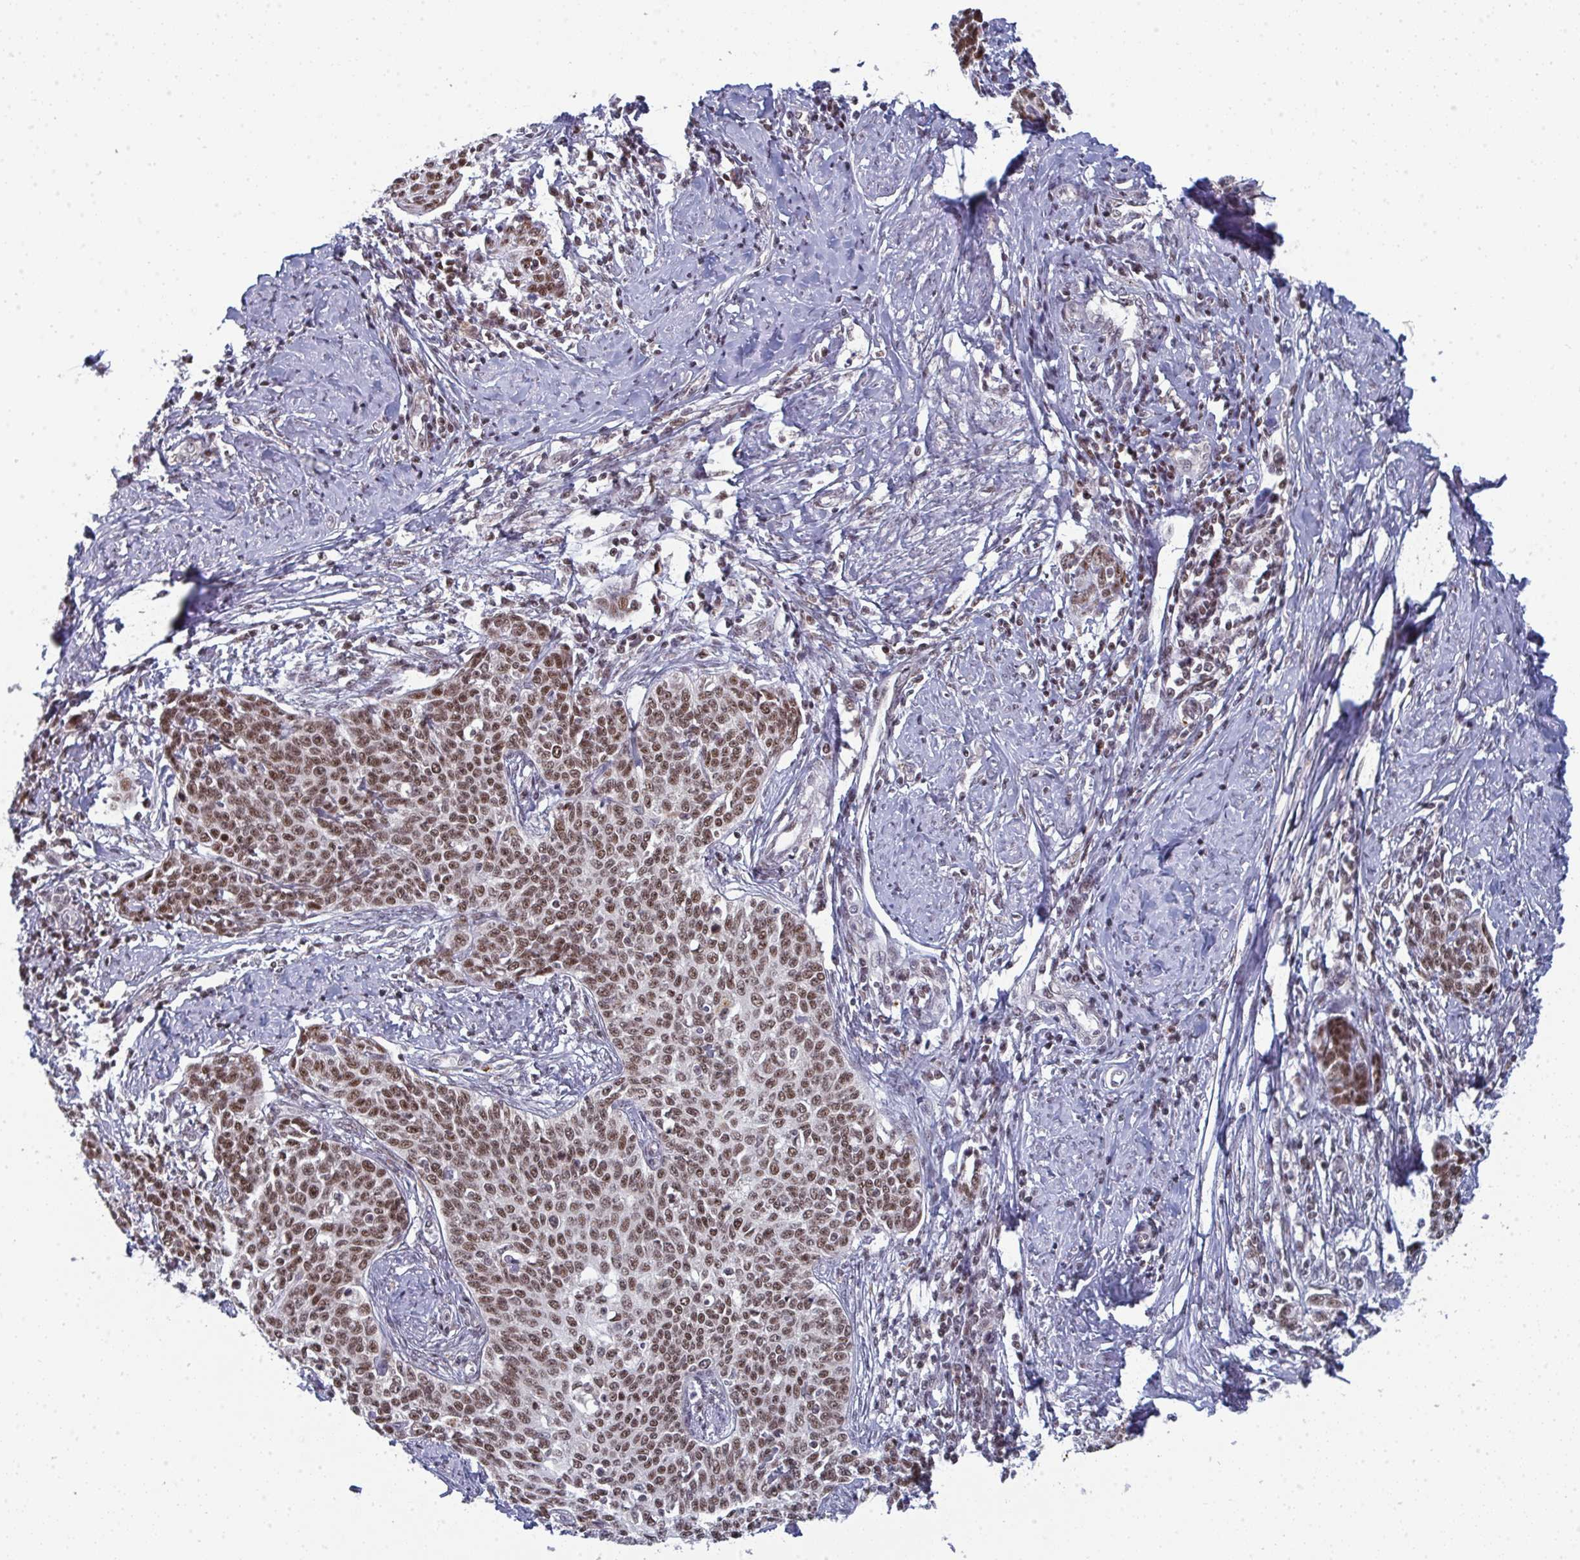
{"staining": {"intensity": "moderate", "quantity": ">75%", "location": "nuclear"}, "tissue": "cervical cancer", "cell_type": "Tumor cells", "image_type": "cancer", "snomed": [{"axis": "morphology", "description": "Squamous cell carcinoma, NOS"}, {"axis": "topography", "description": "Cervix"}], "caption": "Immunohistochemical staining of cervical squamous cell carcinoma shows medium levels of moderate nuclear protein staining in approximately >75% of tumor cells.", "gene": "ATF1", "patient": {"sex": "female", "age": 39}}